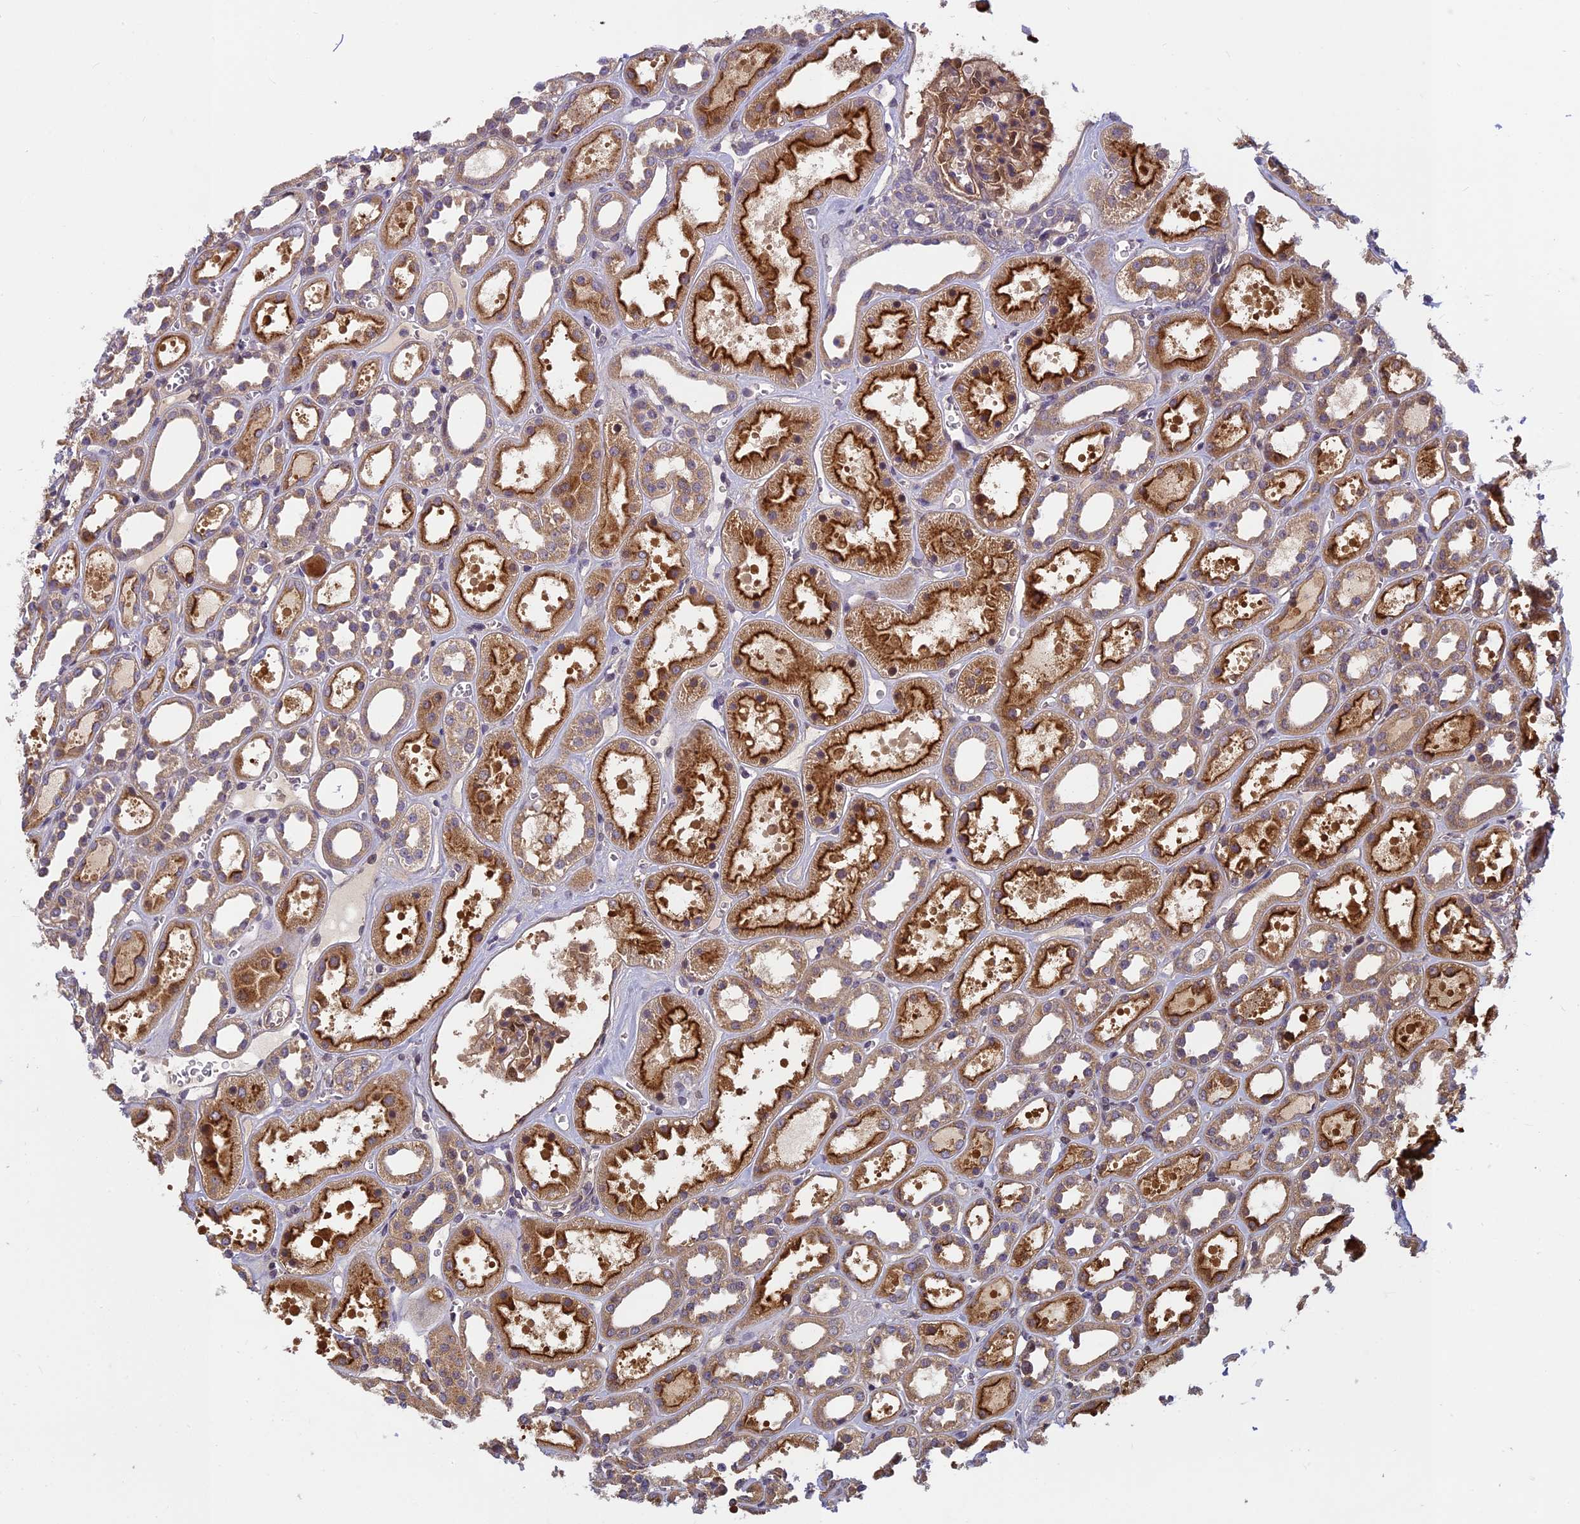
{"staining": {"intensity": "moderate", "quantity": "25%-75%", "location": "cytoplasmic/membranous,nuclear"}, "tissue": "kidney", "cell_type": "Cells in glomeruli", "image_type": "normal", "snomed": [{"axis": "morphology", "description": "Normal tissue, NOS"}, {"axis": "topography", "description": "Kidney"}], "caption": "The image reveals staining of normal kidney, revealing moderate cytoplasmic/membranous,nuclear protein staining (brown color) within cells in glomeruli.", "gene": "PIKFYVE", "patient": {"sex": "female", "age": 41}}